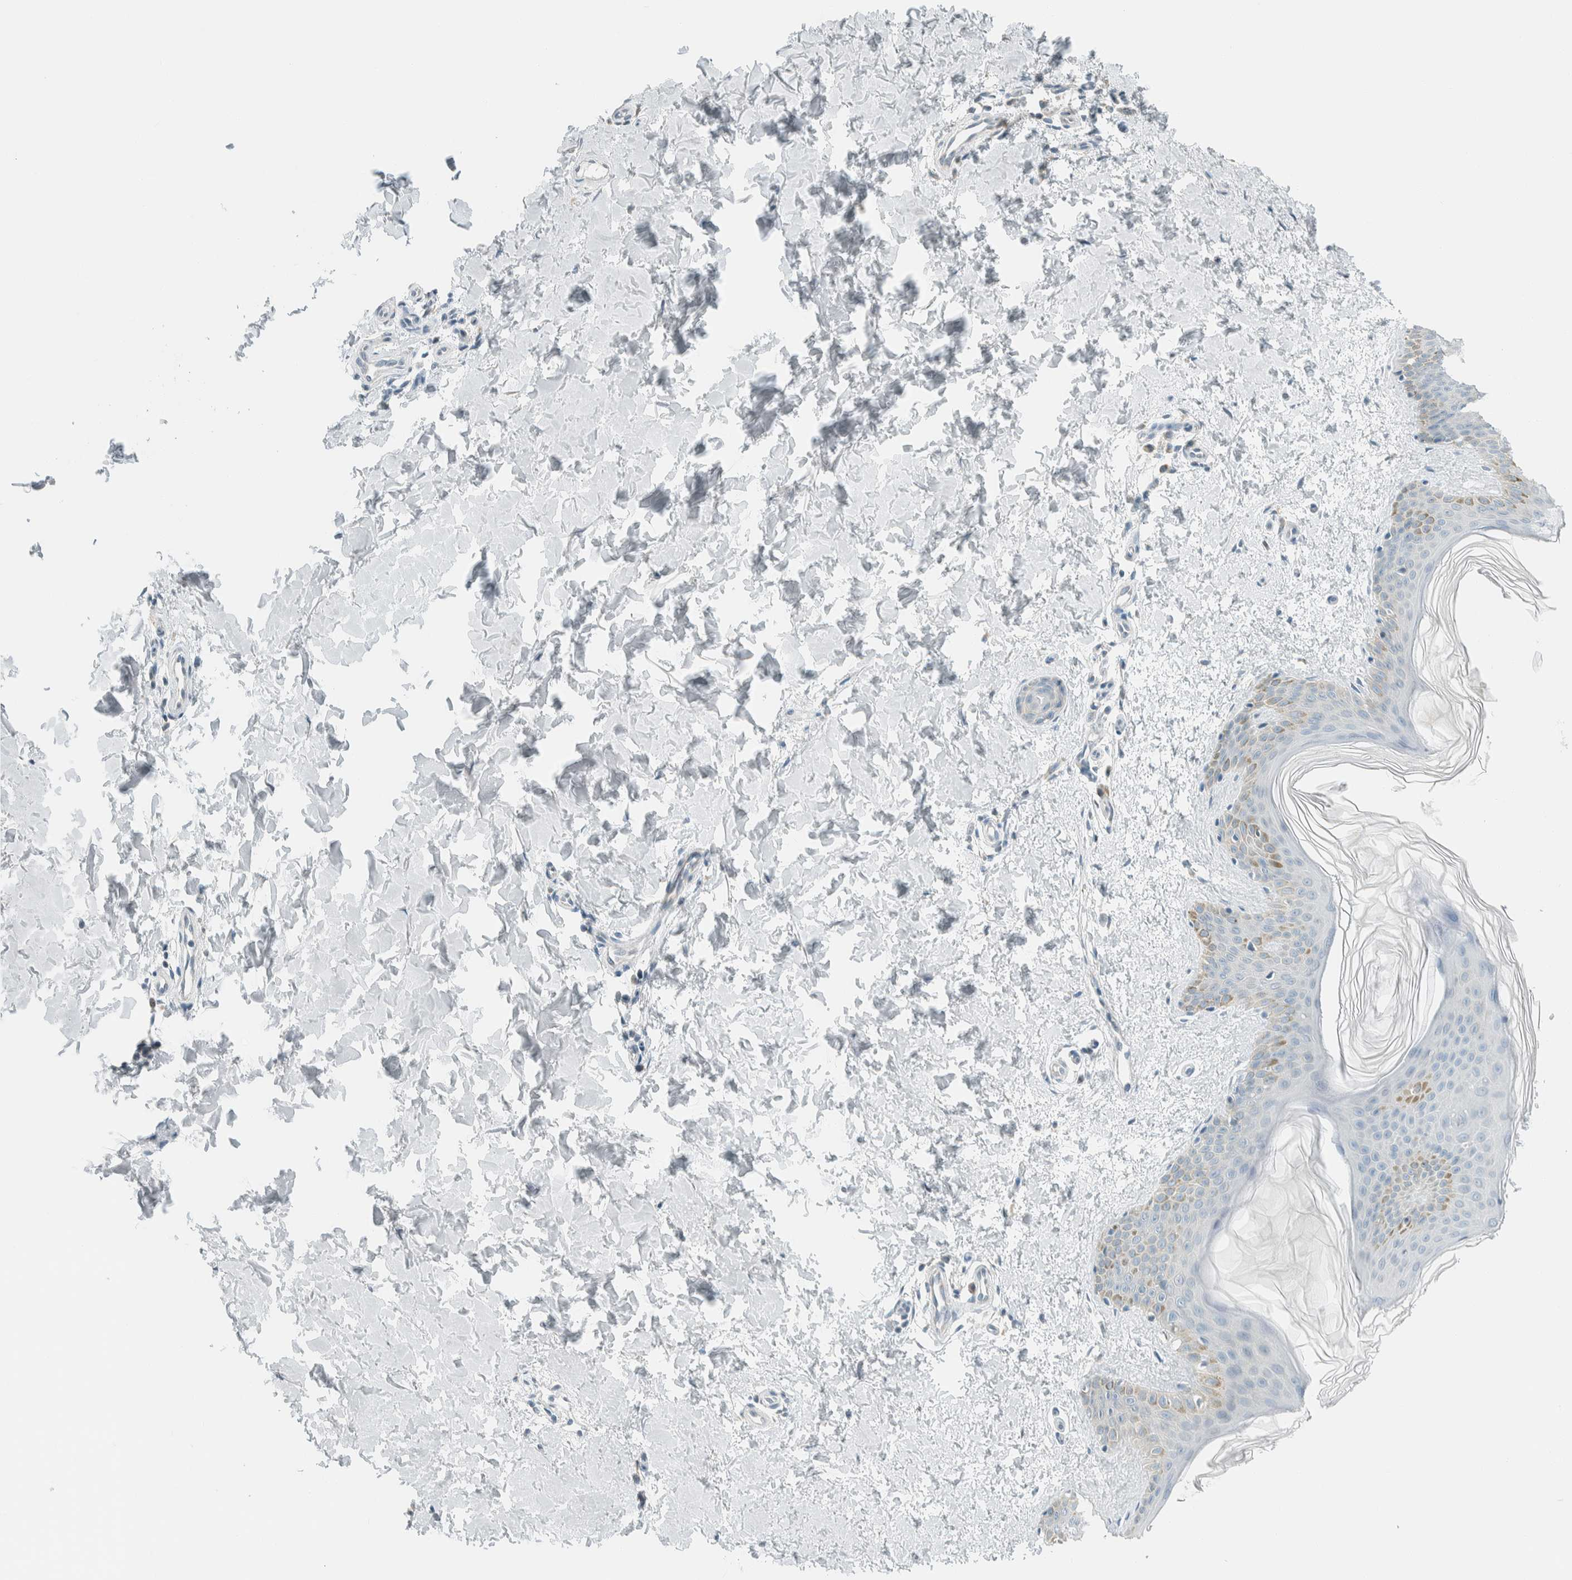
{"staining": {"intensity": "negative", "quantity": "none", "location": "none"}, "tissue": "skin", "cell_type": "Fibroblasts", "image_type": "normal", "snomed": [{"axis": "morphology", "description": "Normal tissue, NOS"}, {"axis": "morphology", "description": "Neoplasm, benign, NOS"}, {"axis": "topography", "description": "Skin"}, {"axis": "topography", "description": "Soft tissue"}], "caption": "This is a micrograph of immunohistochemistry staining of unremarkable skin, which shows no staining in fibroblasts.", "gene": "AARSD1", "patient": {"sex": "male", "age": 26}}